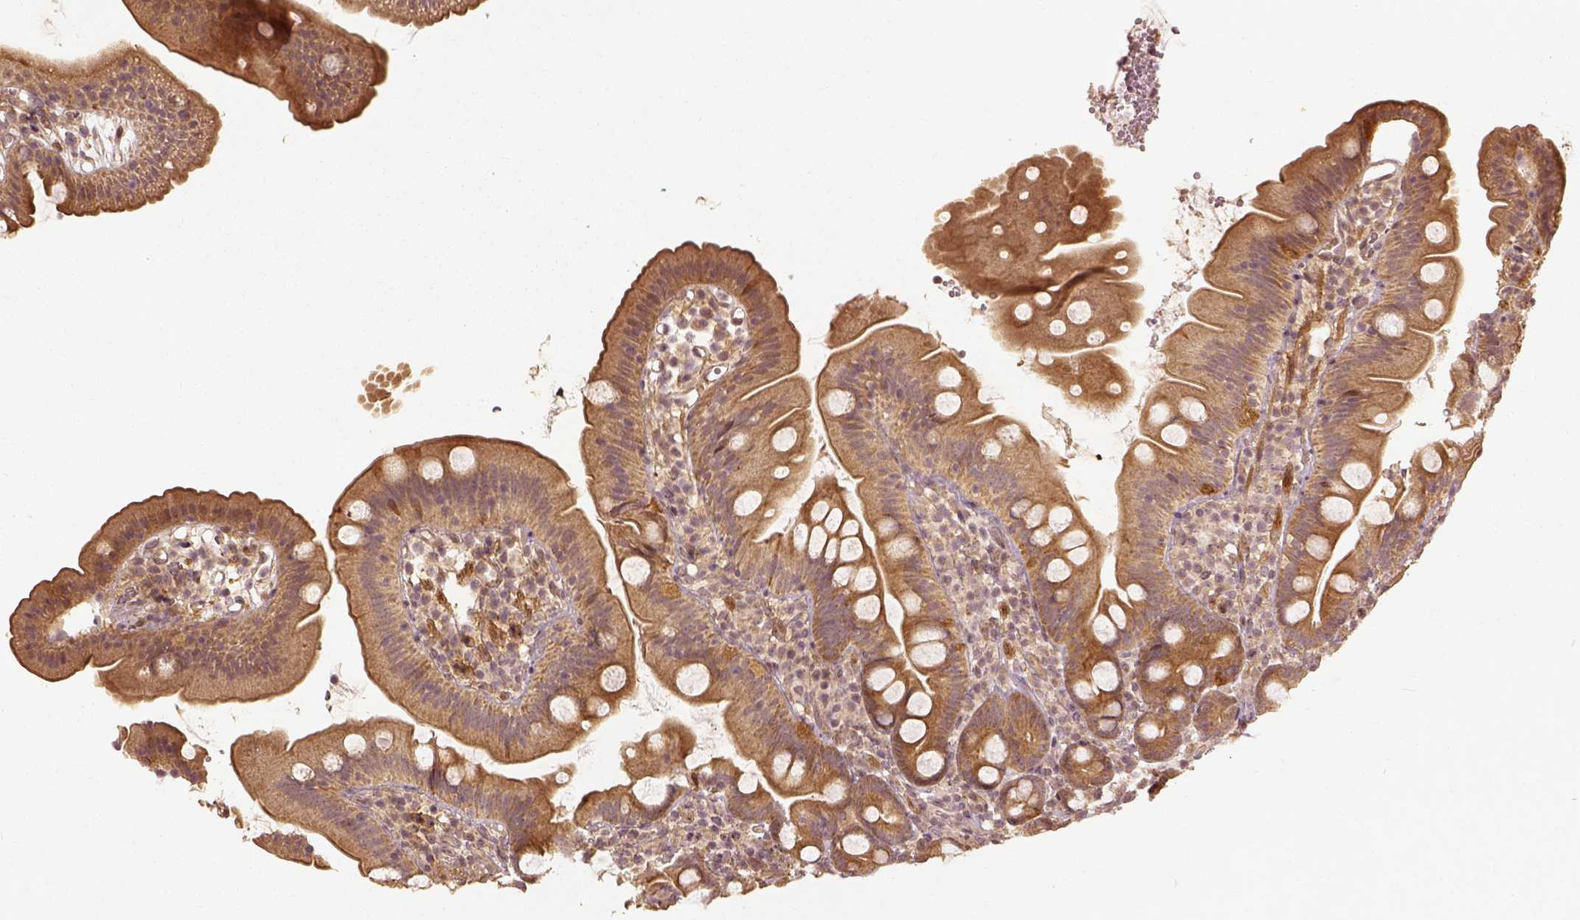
{"staining": {"intensity": "moderate", "quantity": ">75%", "location": "cytoplasmic/membranous"}, "tissue": "duodenum", "cell_type": "Glandular cells", "image_type": "normal", "snomed": [{"axis": "morphology", "description": "Normal tissue, NOS"}, {"axis": "topography", "description": "Duodenum"}], "caption": "Duodenum stained with IHC demonstrates moderate cytoplasmic/membranous expression in about >75% of glandular cells.", "gene": "VEGFA", "patient": {"sex": "female", "age": 67}}